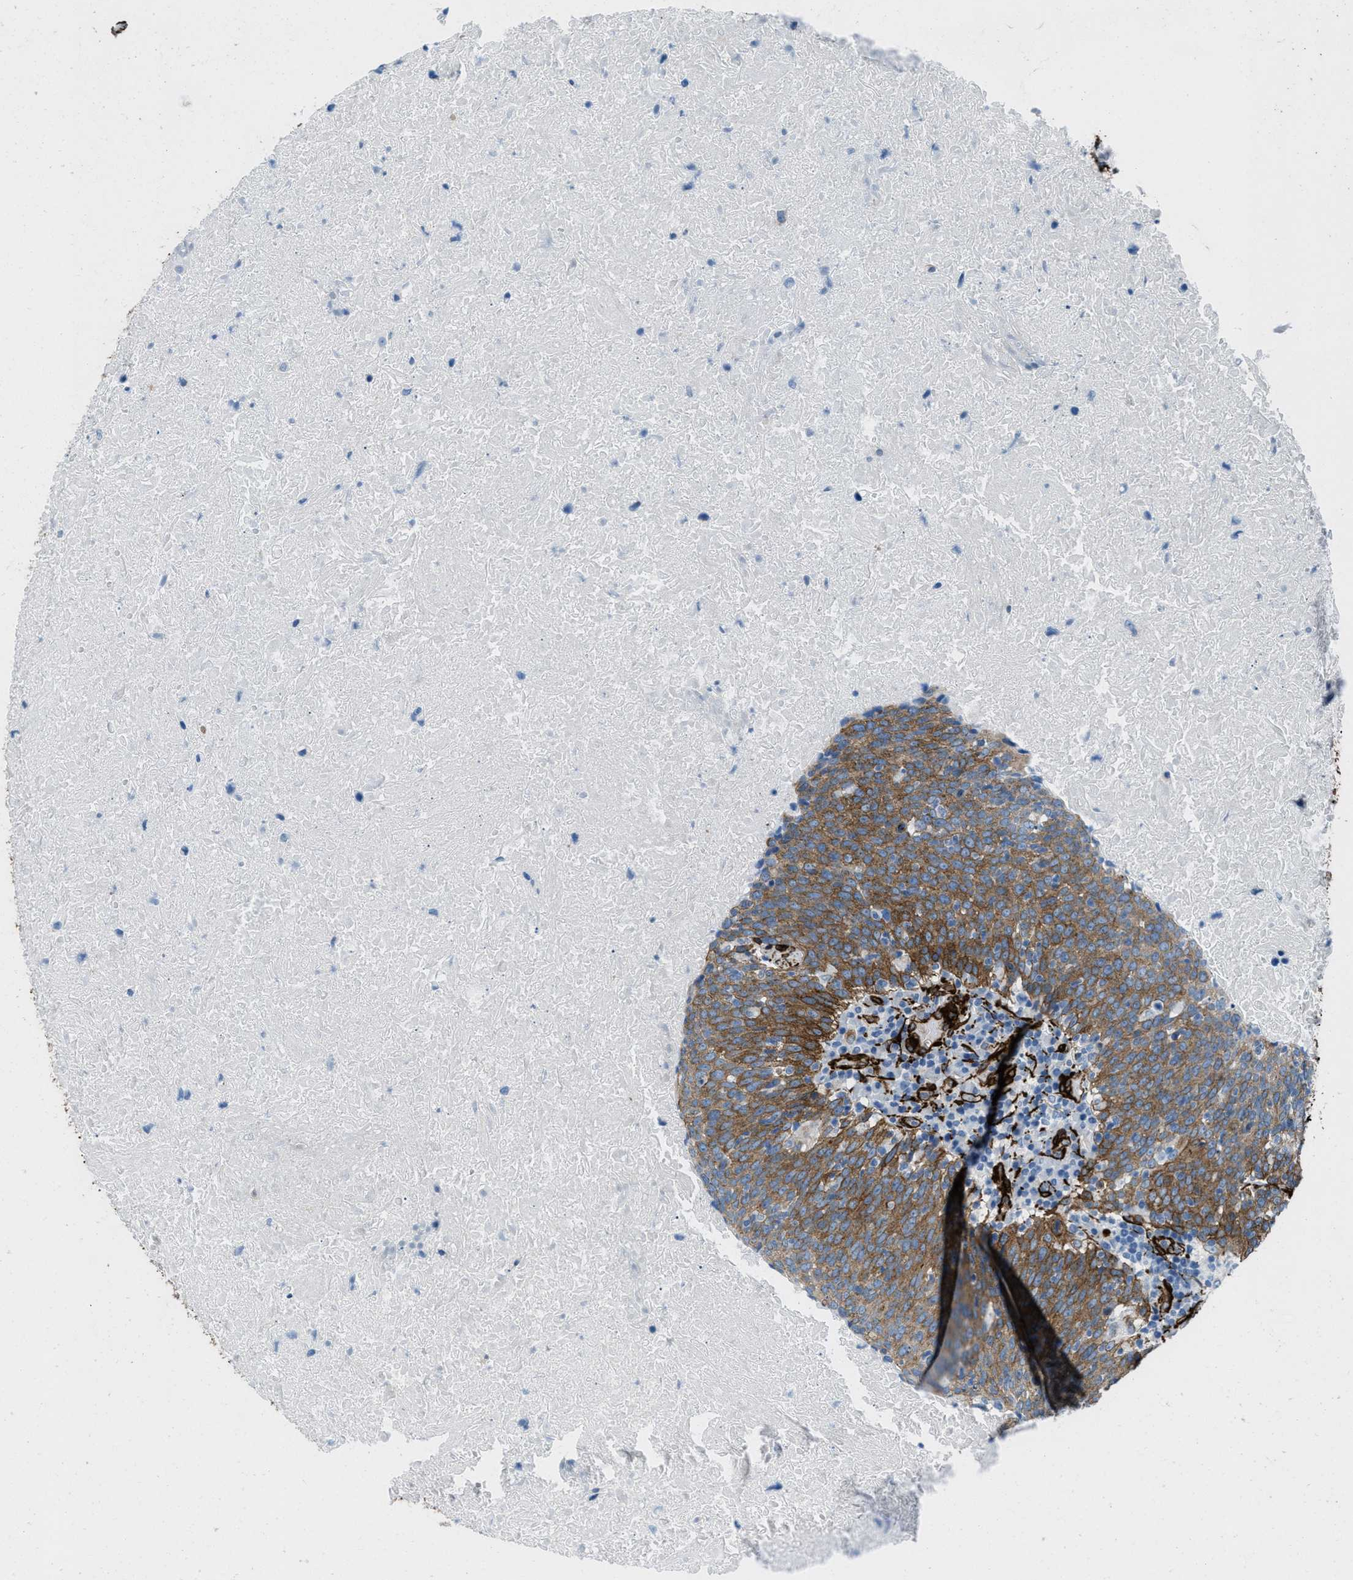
{"staining": {"intensity": "moderate", "quantity": ">75%", "location": "cytoplasmic/membranous"}, "tissue": "head and neck cancer", "cell_type": "Tumor cells", "image_type": "cancer", "snomed": [{"axis": "morphology", "description": "Squamous cell carcinoma, NOS"}, {"axis": "morphology", "description": "Squamous cell carcinoma, metastatic, NOS"}, {"axis": "topography", "description": "Lymph node"}, {"axis": "topography", "description": "Head-Neck"}], "caption": "Head and neck cancer (squamous cell carcinoma) stained with a protein marker displays moderate staining in tumor cells.", "gene": "CALD1", "patient": {"sex": "male", "age": 62}}